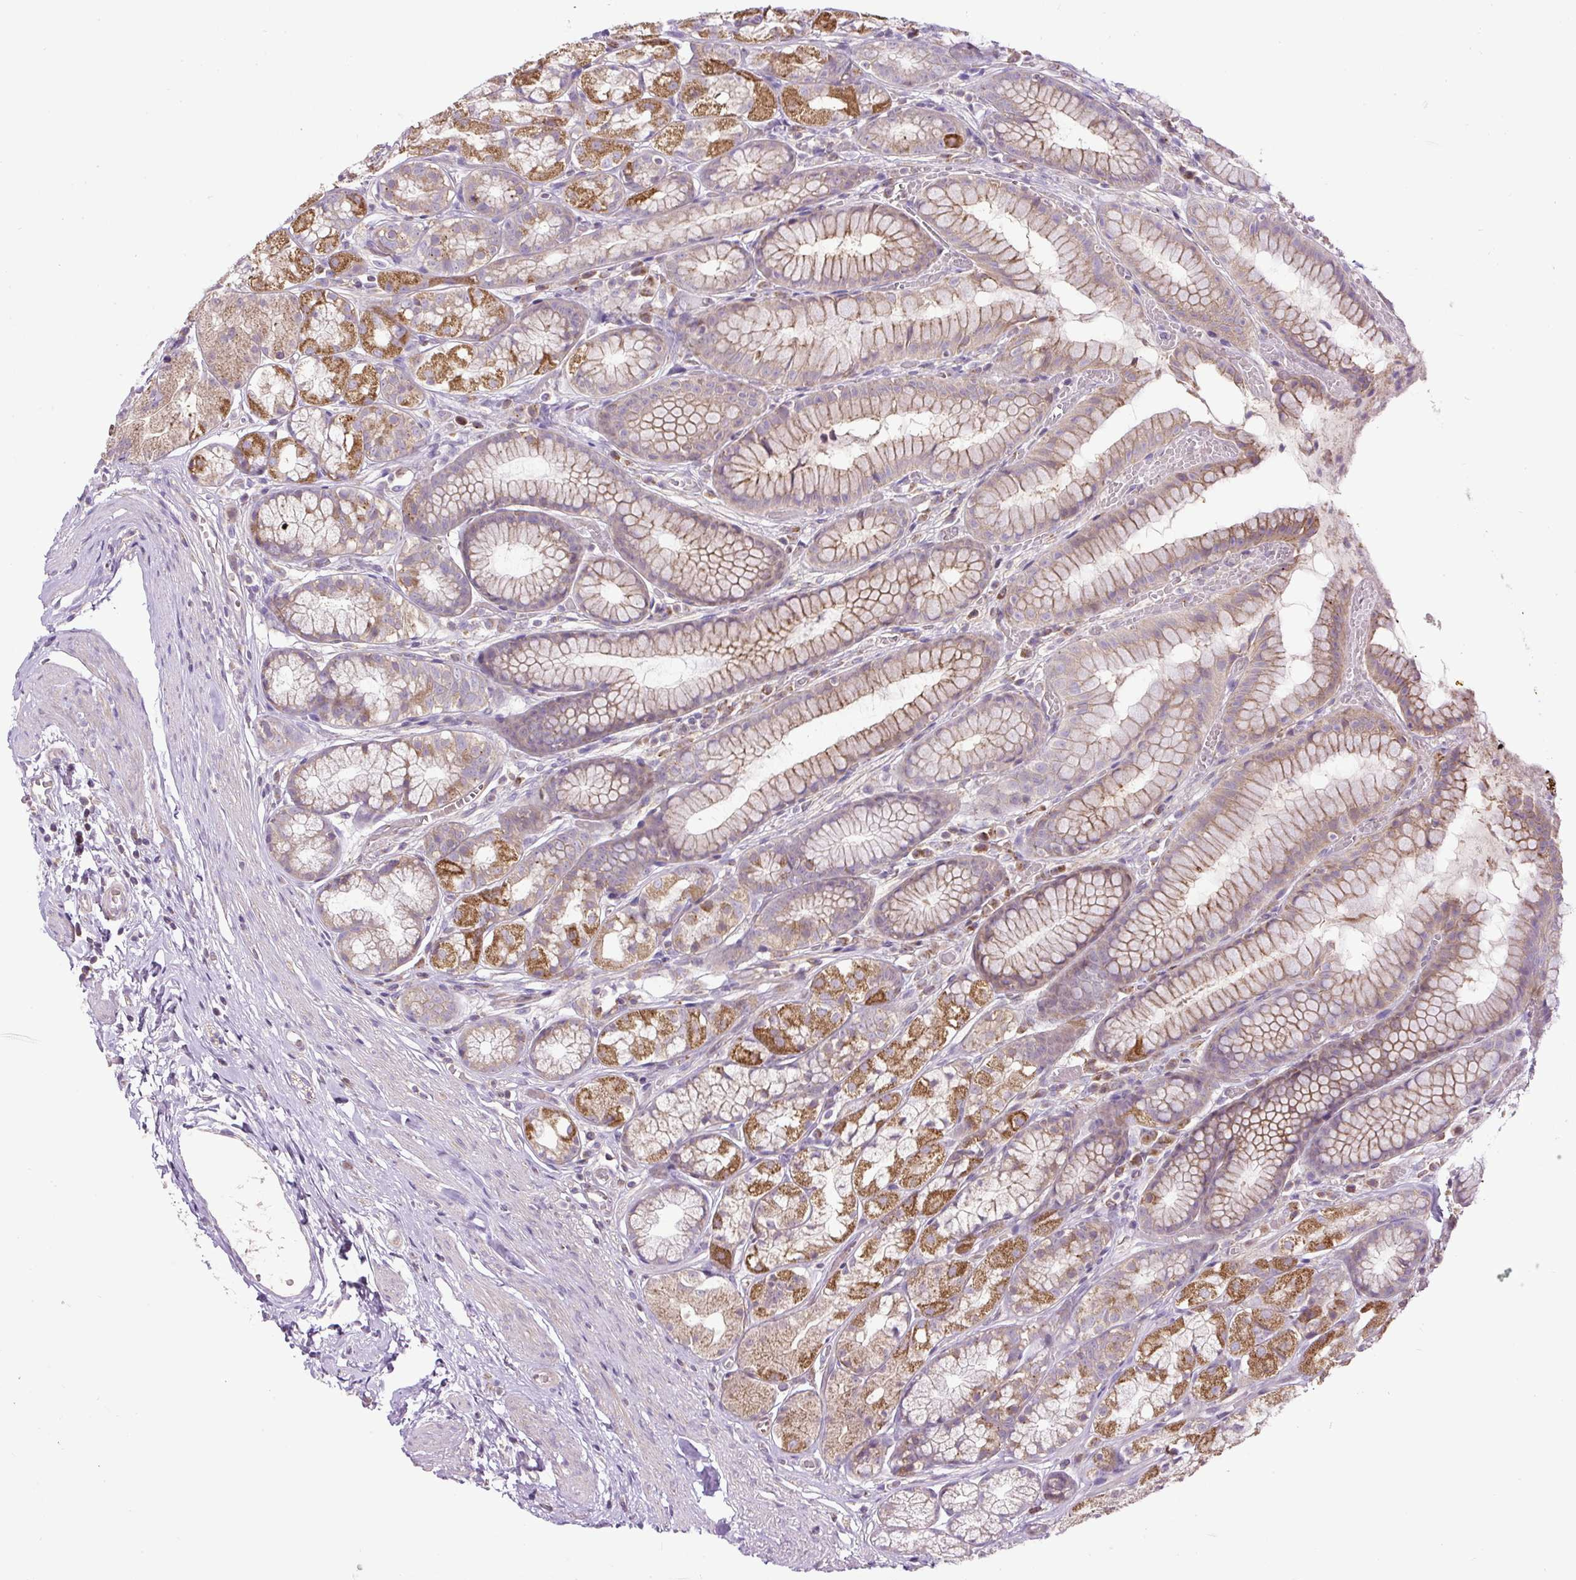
{"staining": {"intensity": "moderate", "quantity": ">75%", "location": "cytoplasmic/membranous"}, "tissue": "stomach", "cell_type": "Glandular cells", "image_type": "normal", "snomed": [{"axis": "morphology", "description": "Normal tissue, NOS"}, {"axis": "topography", "description": "Smooth muscle"}, {"axis": "topography", "description": "Stomach"}], "caption": "Moderate cytoplasmic/membranous protein expression is appreciated in approximately >75% of glandular cells in stomach. (brown staining indicates protein expression, while blue staining denotes nuclei).", "gene": "ZNF547", "patient": {"sex": "male", "age": 70}}